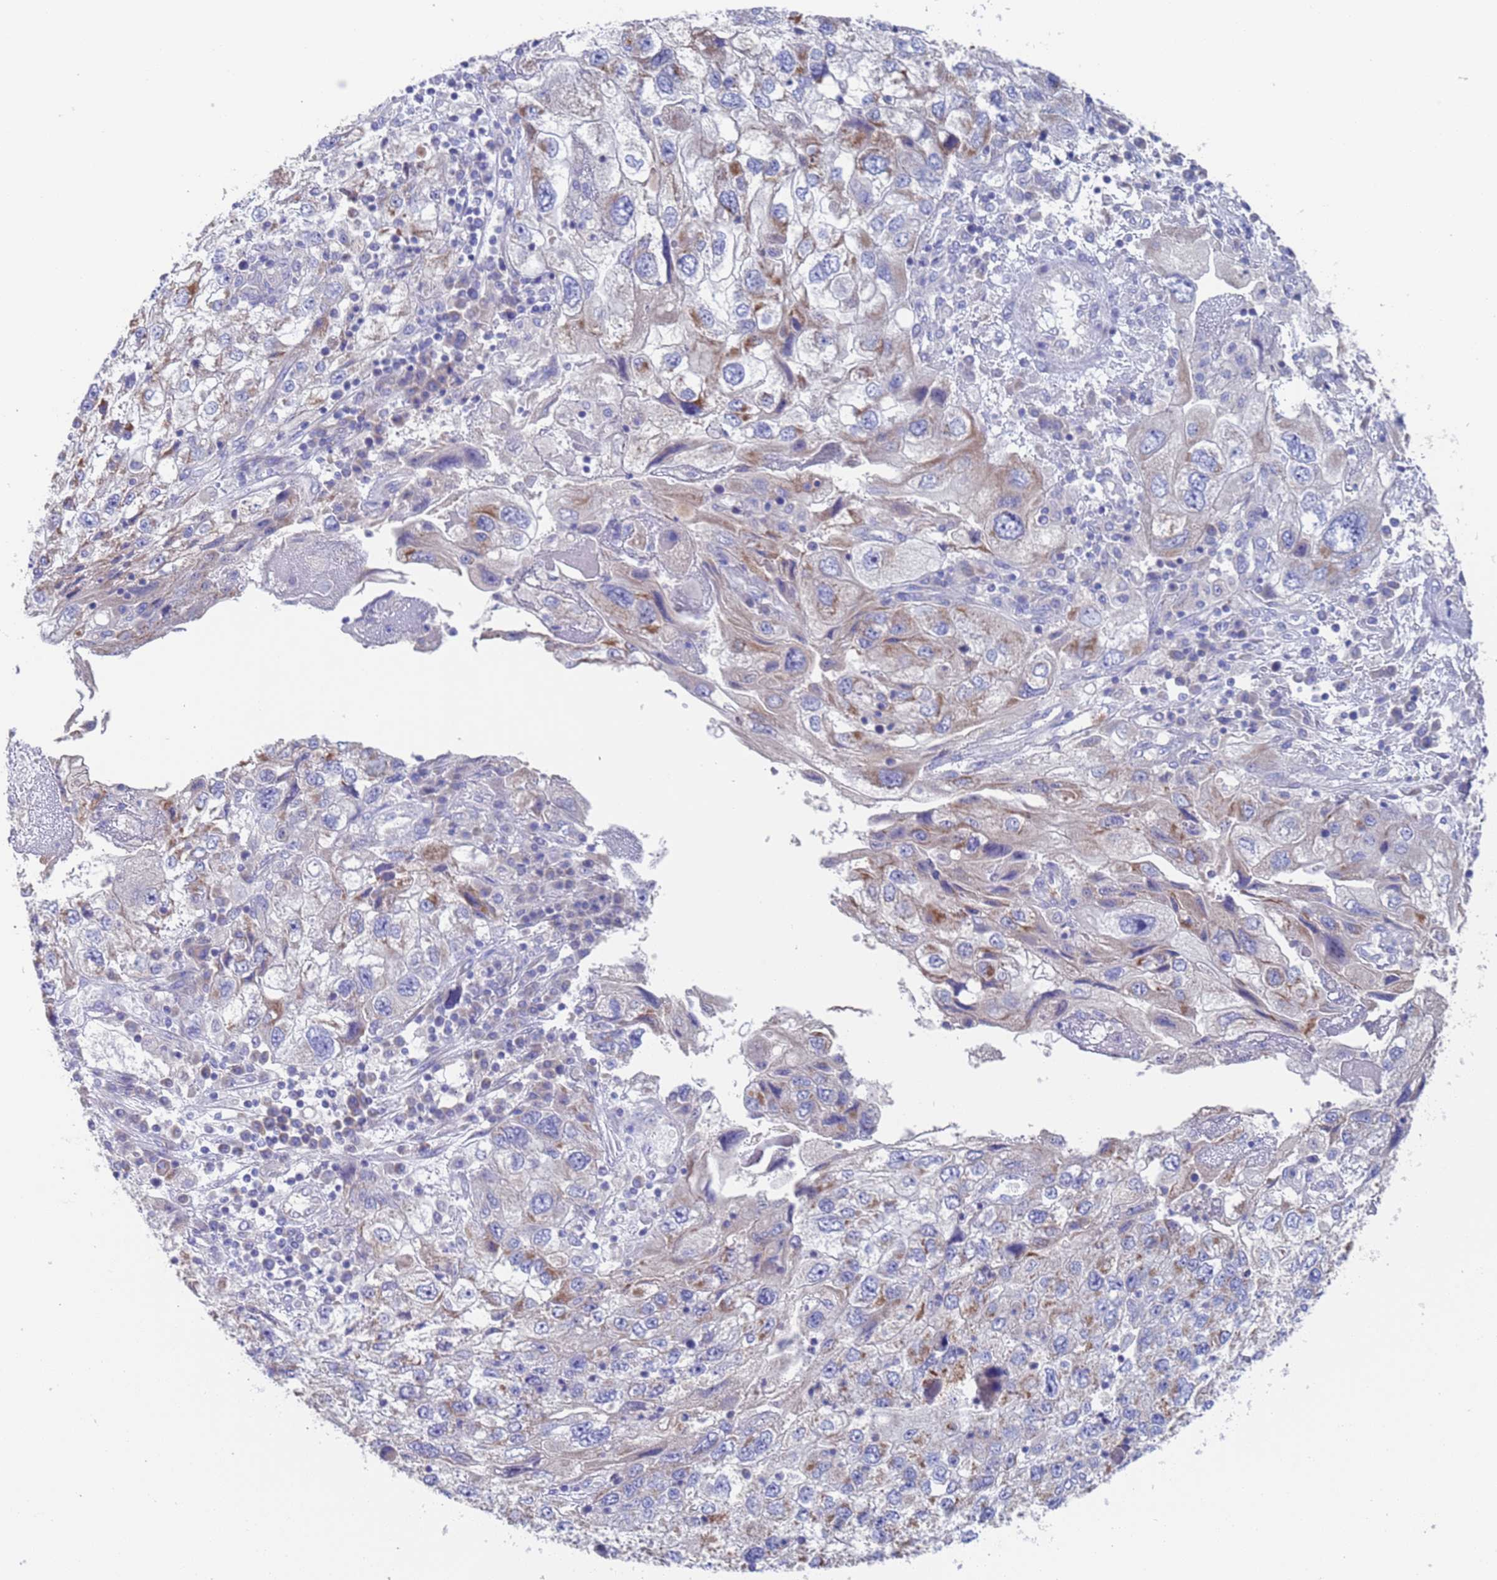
{"staining": {"intensity": "moderate", "quantity": "<25%", "location": "cytoplasmic/membranous"}, "tissue": "endometrial cancer", "cell_type": "Tumor cells", "image_type": "cancer", "snomed": [{"axis": "morphology", "description": "Adenocarcinoma, NOS"}, {"axis": "topography", "description": "Endometrium"}], "caption": "About <25% of tumor cells in human endometrial adenocarcinoma exhibit moderate cytoplasmic/membranous protein staining as visualized by brown immunohistochemical staining.", "gene": "PET117", "patient": {"sex": "female", "age": 49}}